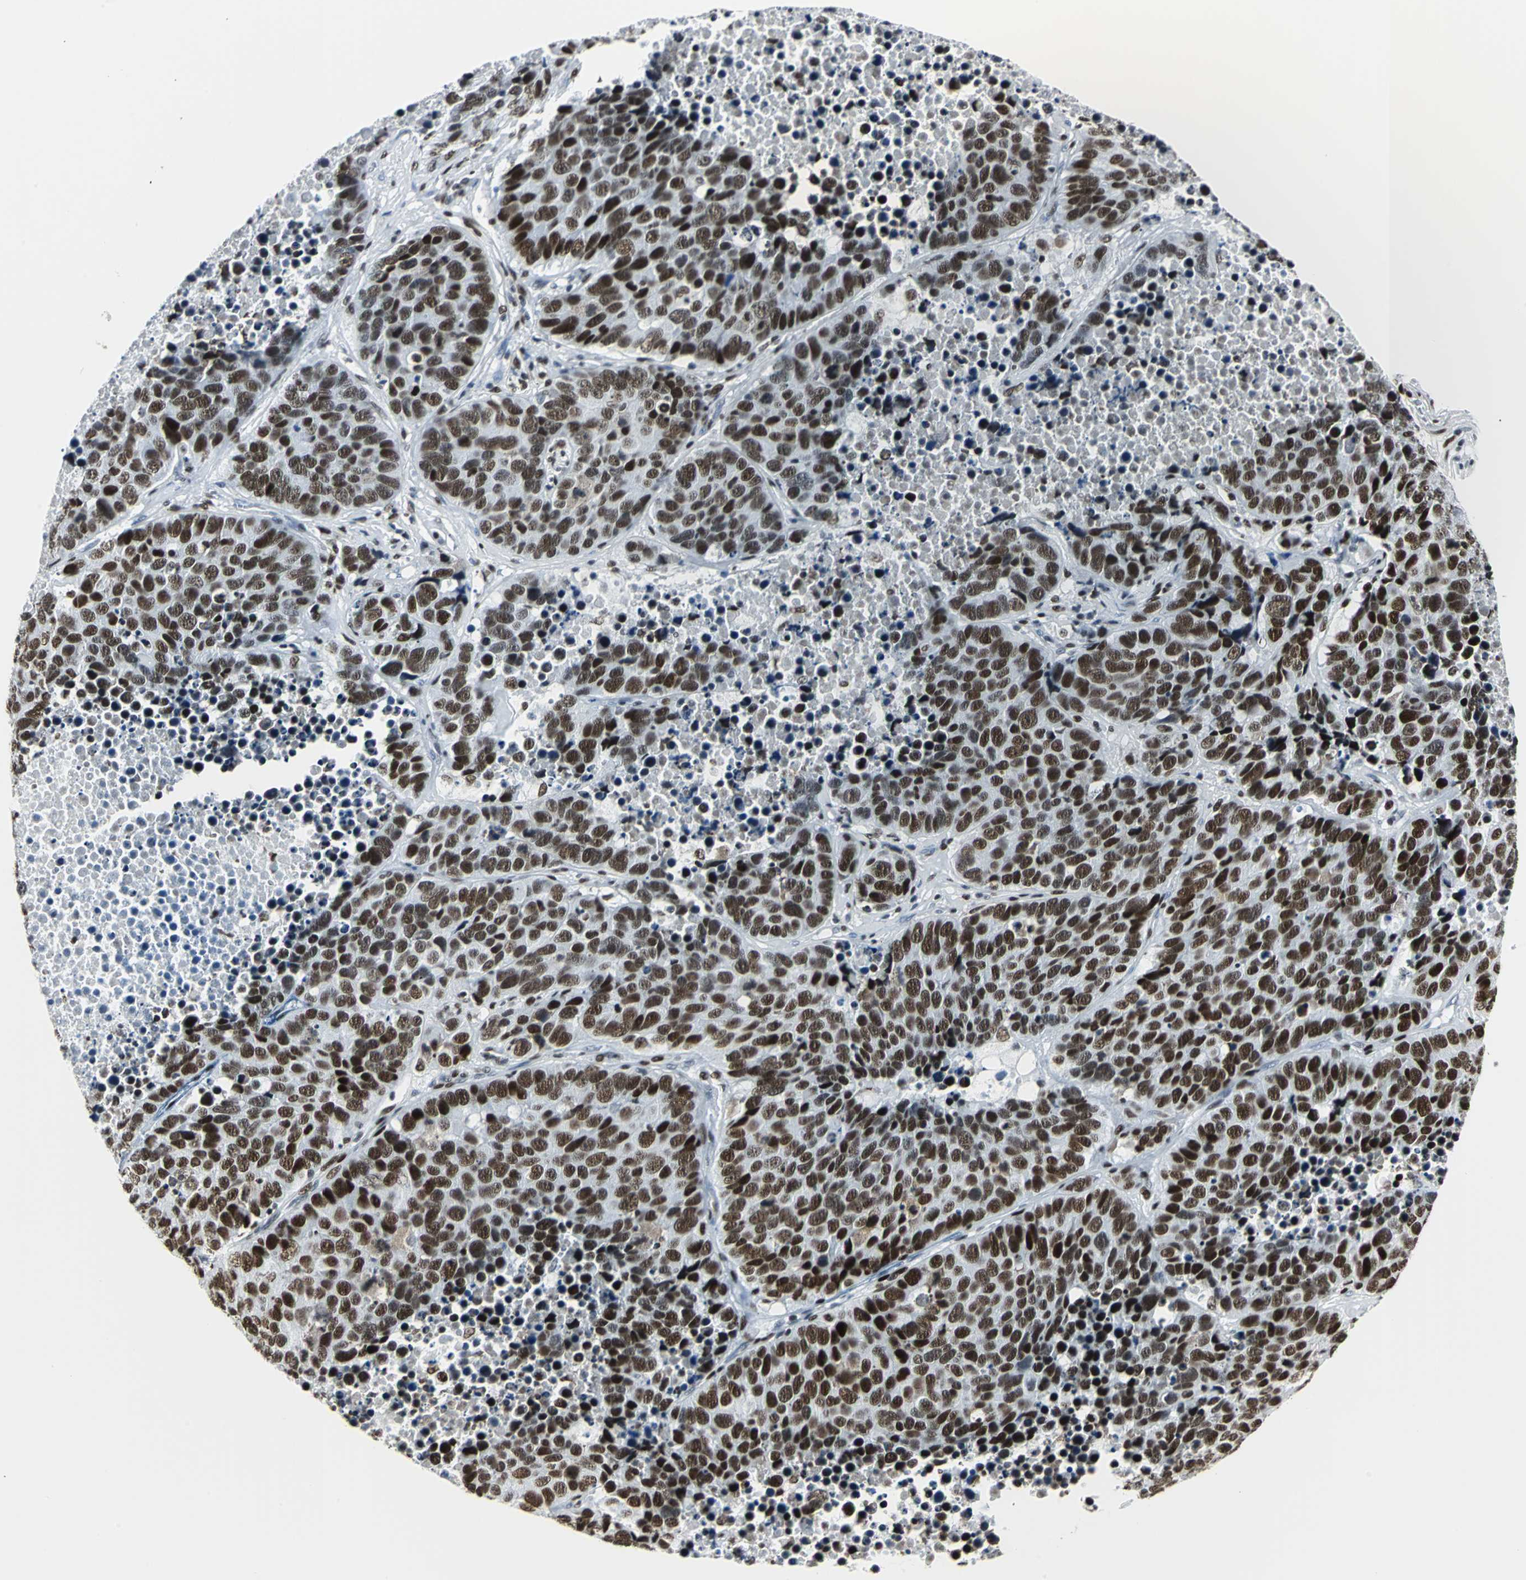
{"staining": {"intensity": "strong", "quantity": ">75%", "location": "nuclear"}, "tissue": "carcinoid", "cell_type": "Tumor cells", "image_type": "cancer", "snomed": [{"axis": "morphology", "description": "Carcinoid, malignant, NOS"}, {"axis": "topography", "description": "Lung"}], "caption": "Immunohistochemical staining of malignant carcinoid shows high levels of strong nuclear staining in approximately >75% of tumor cells.", "gene": "HDAC2", "patient": {"sex": "male", "age": 60}}